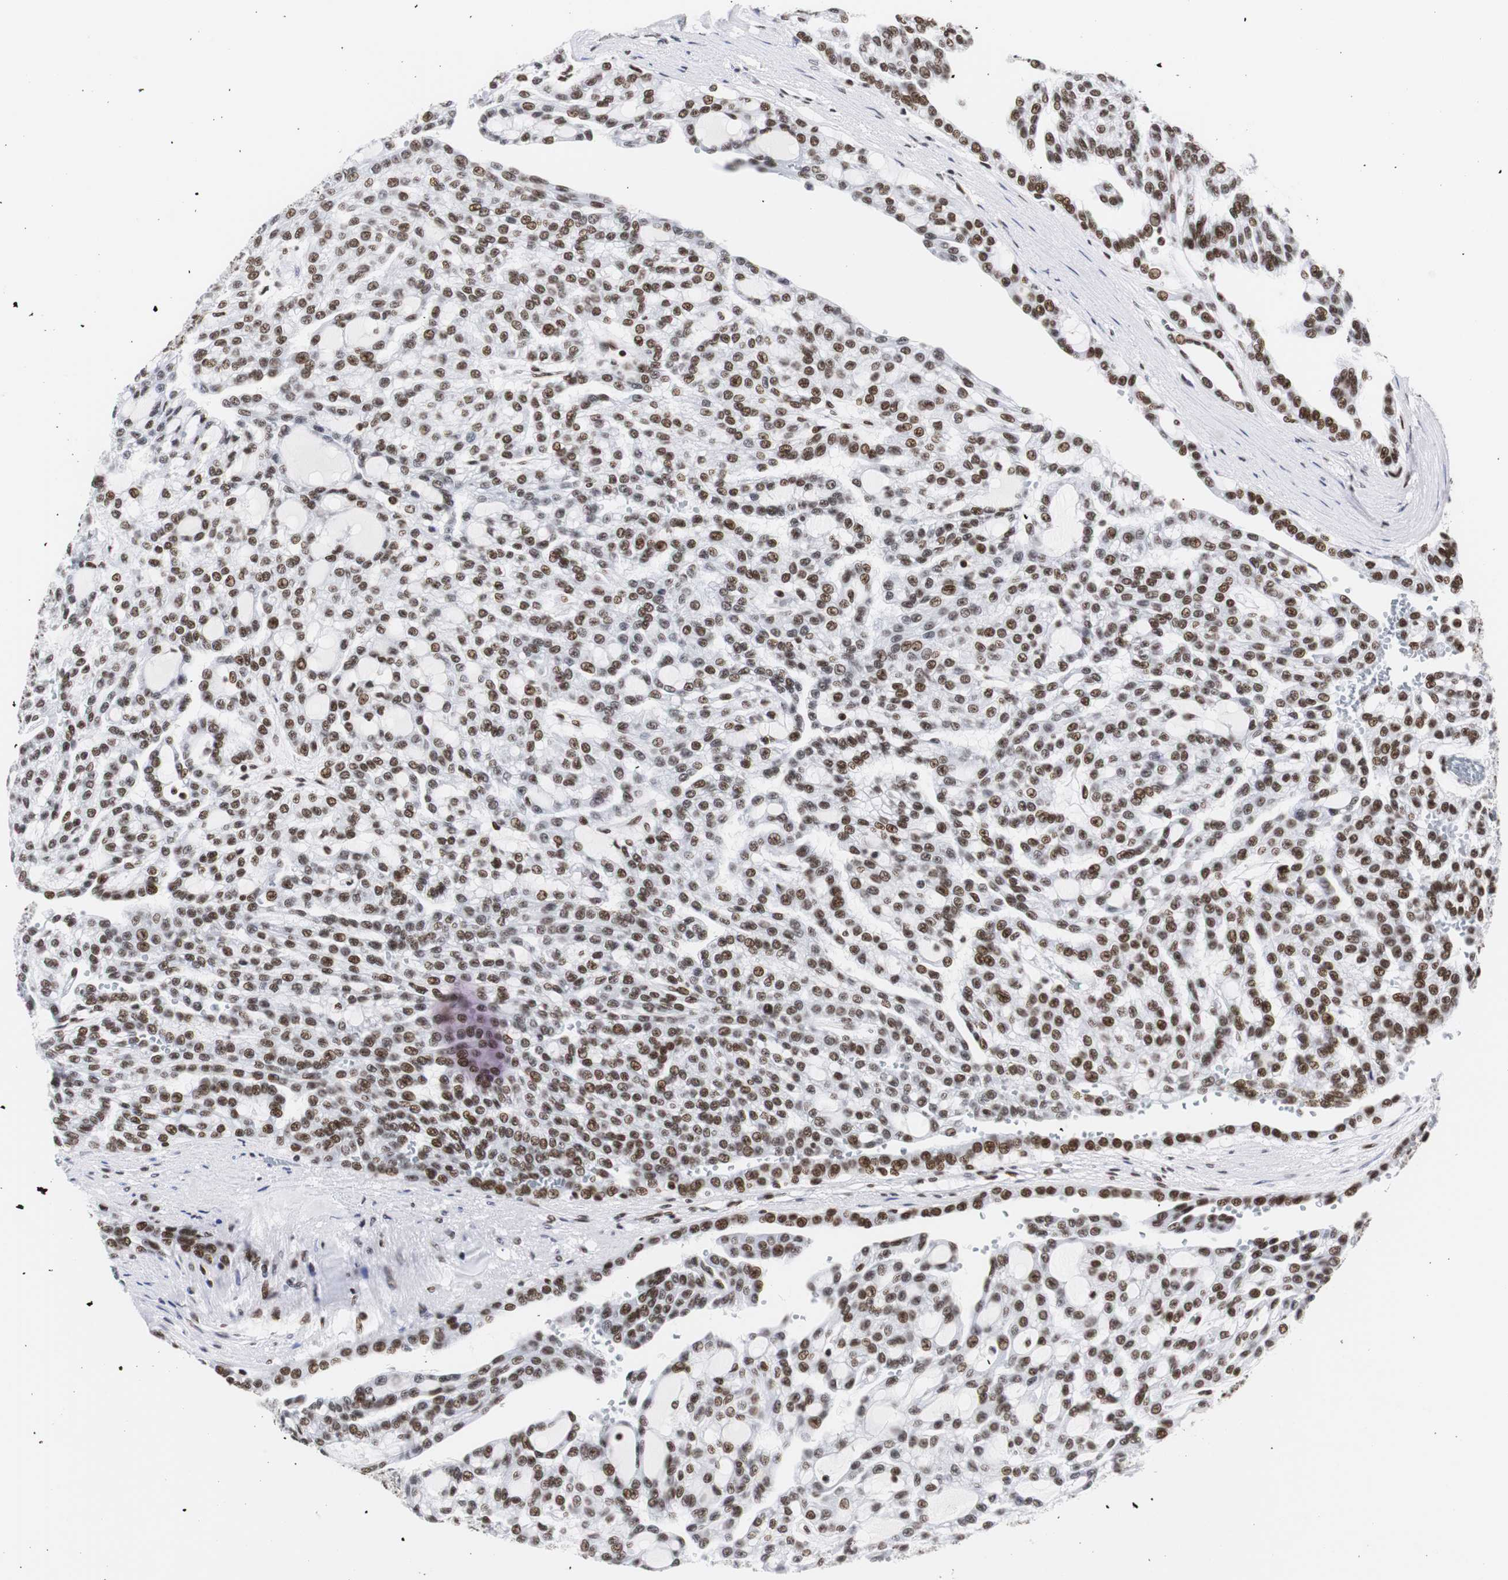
{"staining": {"intensity": "strong", "quantity": ">75%", "location": "nuclear"}, "tissue": "renal cancer", "cell_type": "Tumor cells", "image_type": "cancer", "snomed": [{"axis": "morphology", "description": "Adenocarcinoma, NOS"}, {"axis": "topography", "description": "Kidney"}], "caption": "This is a photomicrograph of immunohistochemistry (IHC) staining of renal cancer (adenocarcinoma), which shows strong staining in the nuclear of tumor cells.", "gene": "HNRNPH2", "patient": {"sex": "male", "age": 63}}